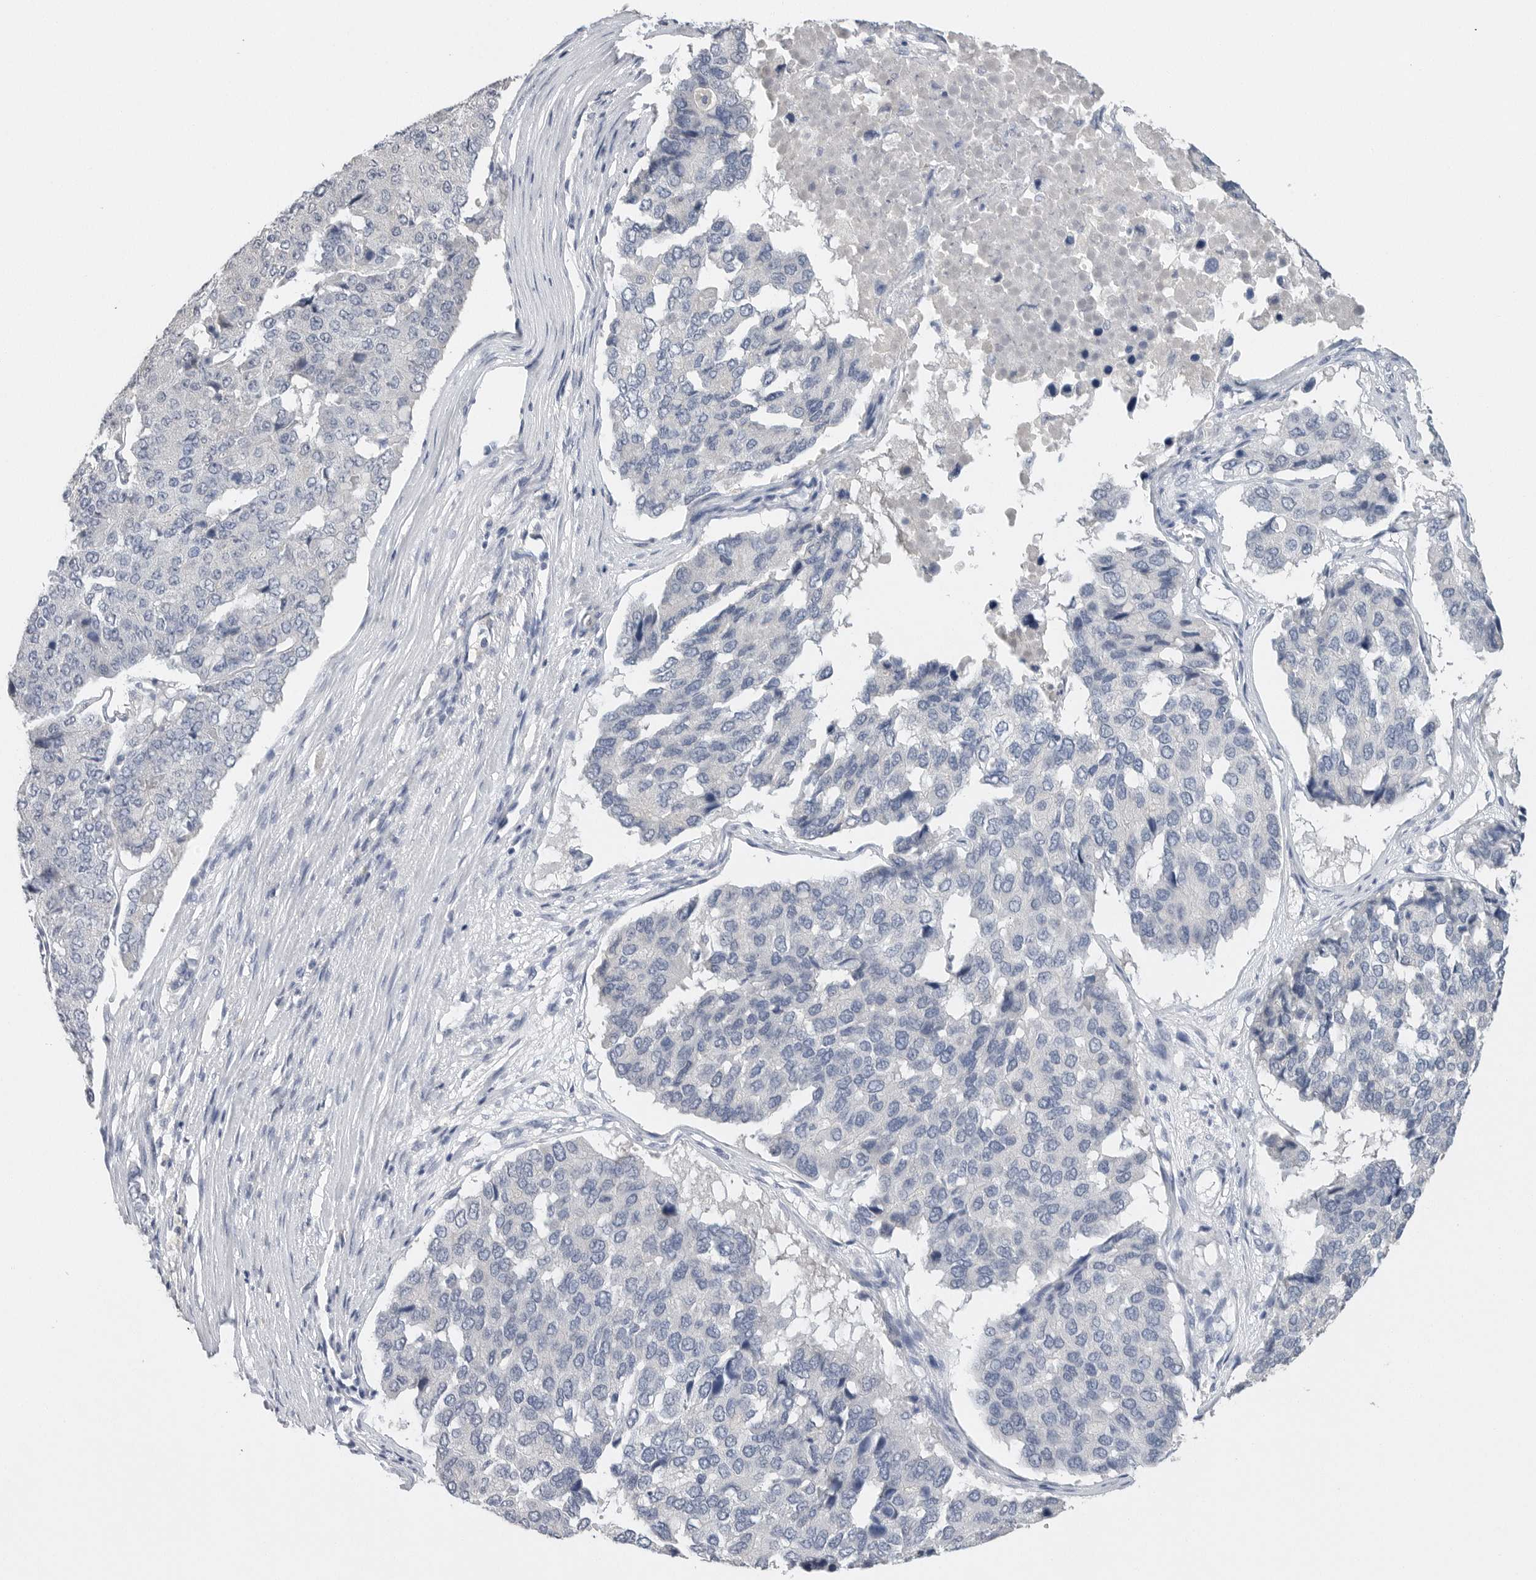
{"staining": {"intensity": "negative", "quantity": "none", "location": "none"}, "tissue": "pancreatic cancer", "cell_type": "Tumor cells", "image_type": "cancer", "snomed": [{"axis": "morphology", "description": "Adenocarcinoma, NOS"}, {"axis": "topography", "description": "Pancreas"}], "caption": "There is no significant positivity in tumor cells of pancreatic cancer.", "gene": "FABP6", "patient": {"sex": "male", "age": 50}}